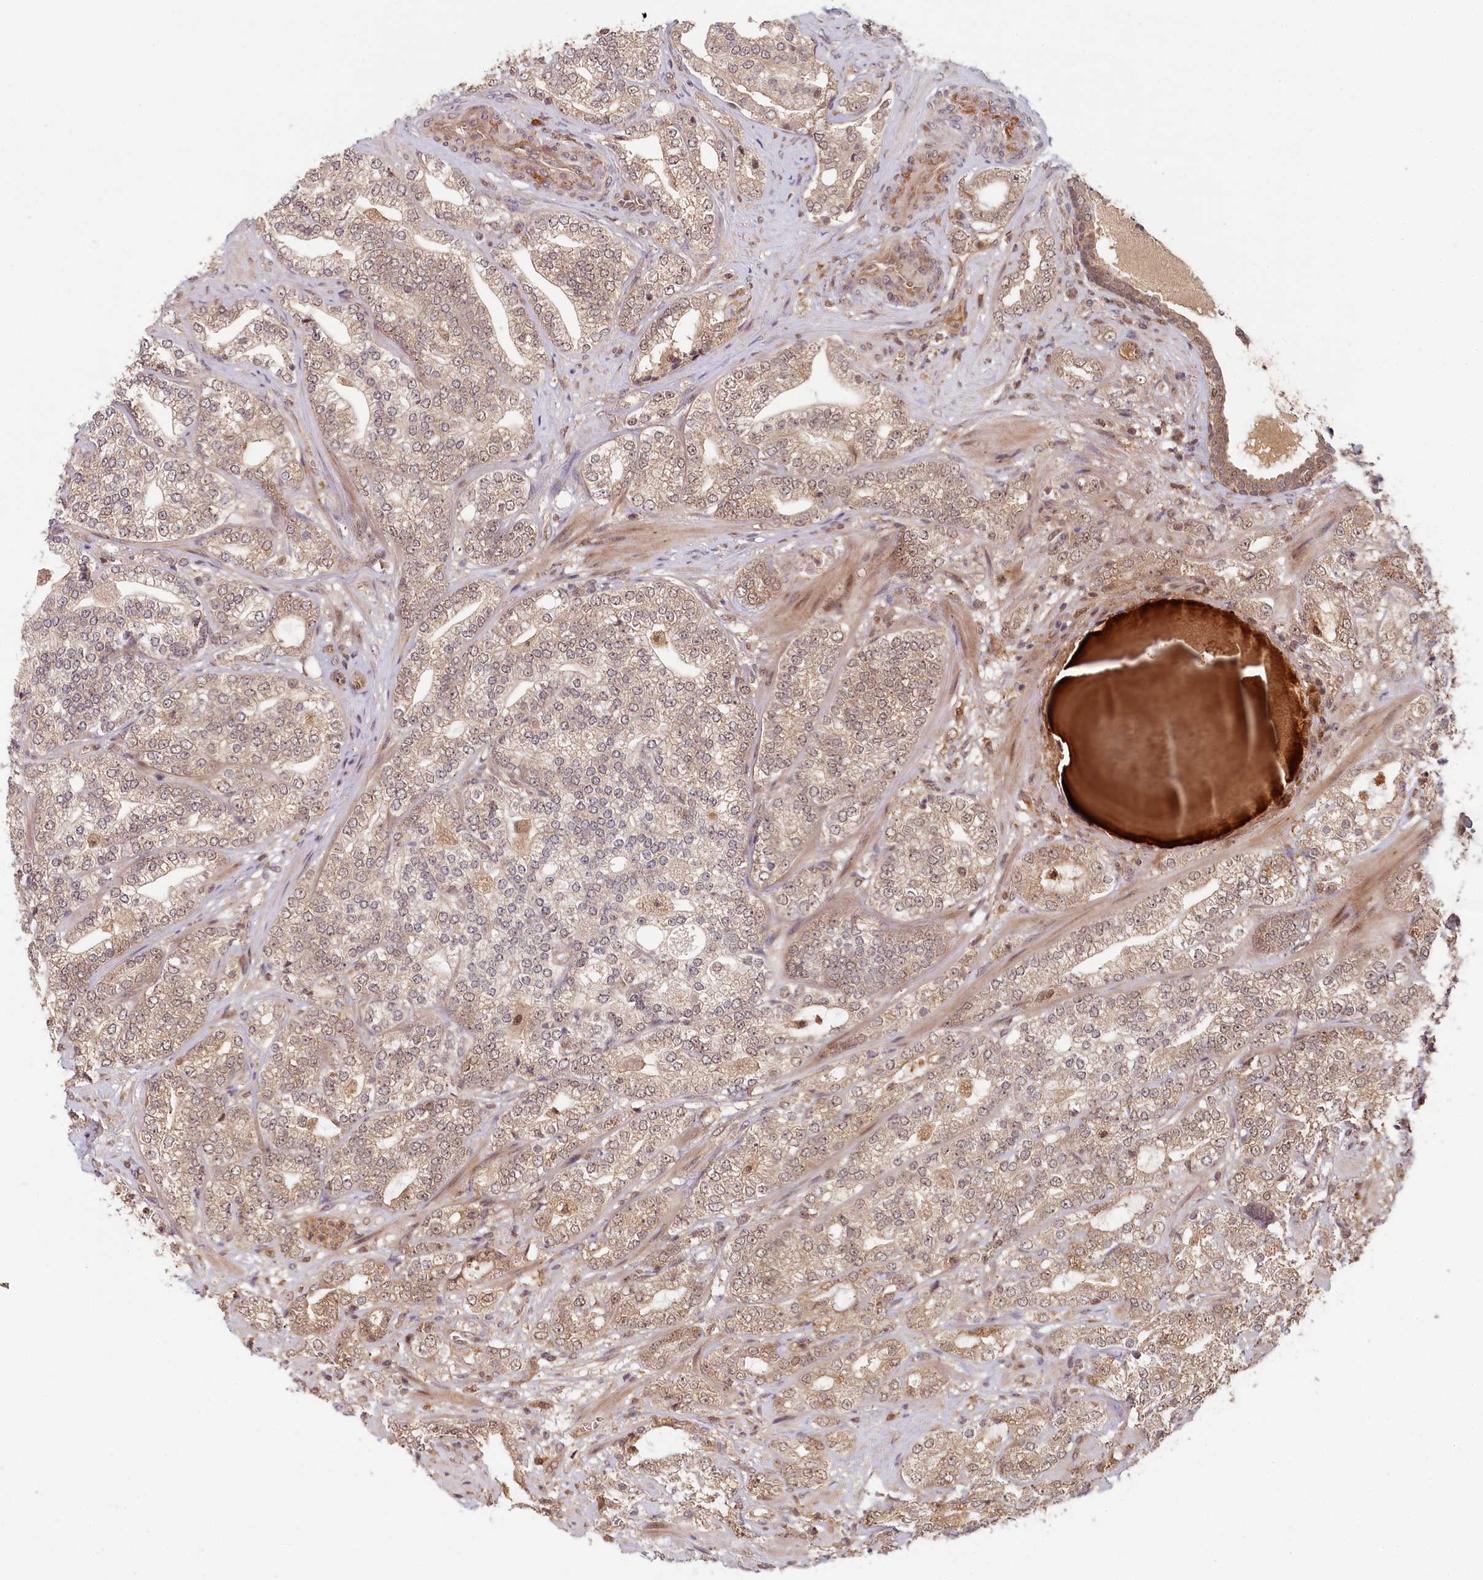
{"staining": {"intensity": "weak", "quantity": ">75%", "location": "cytoplasmic/membranous,nuclear"}, "tissue": "prostate cancer", "cell_type": "Tumor cells", "image_type": "cancer", "snomed": [{"axis": "morphology", "description": "Adenocarcinoma, High grade"}, {"axis": "topography", "description": "Prostate"}], "caption": "Tumor cells demonstrate low levels of weak cytoplasmic/membranous and nuclear expression in approximately >75% of cells in human prostate cancer (adenocarcinoma (high-grade)).", "gene": "WAPL", "patient": {"sex": "male", "age": 64}}